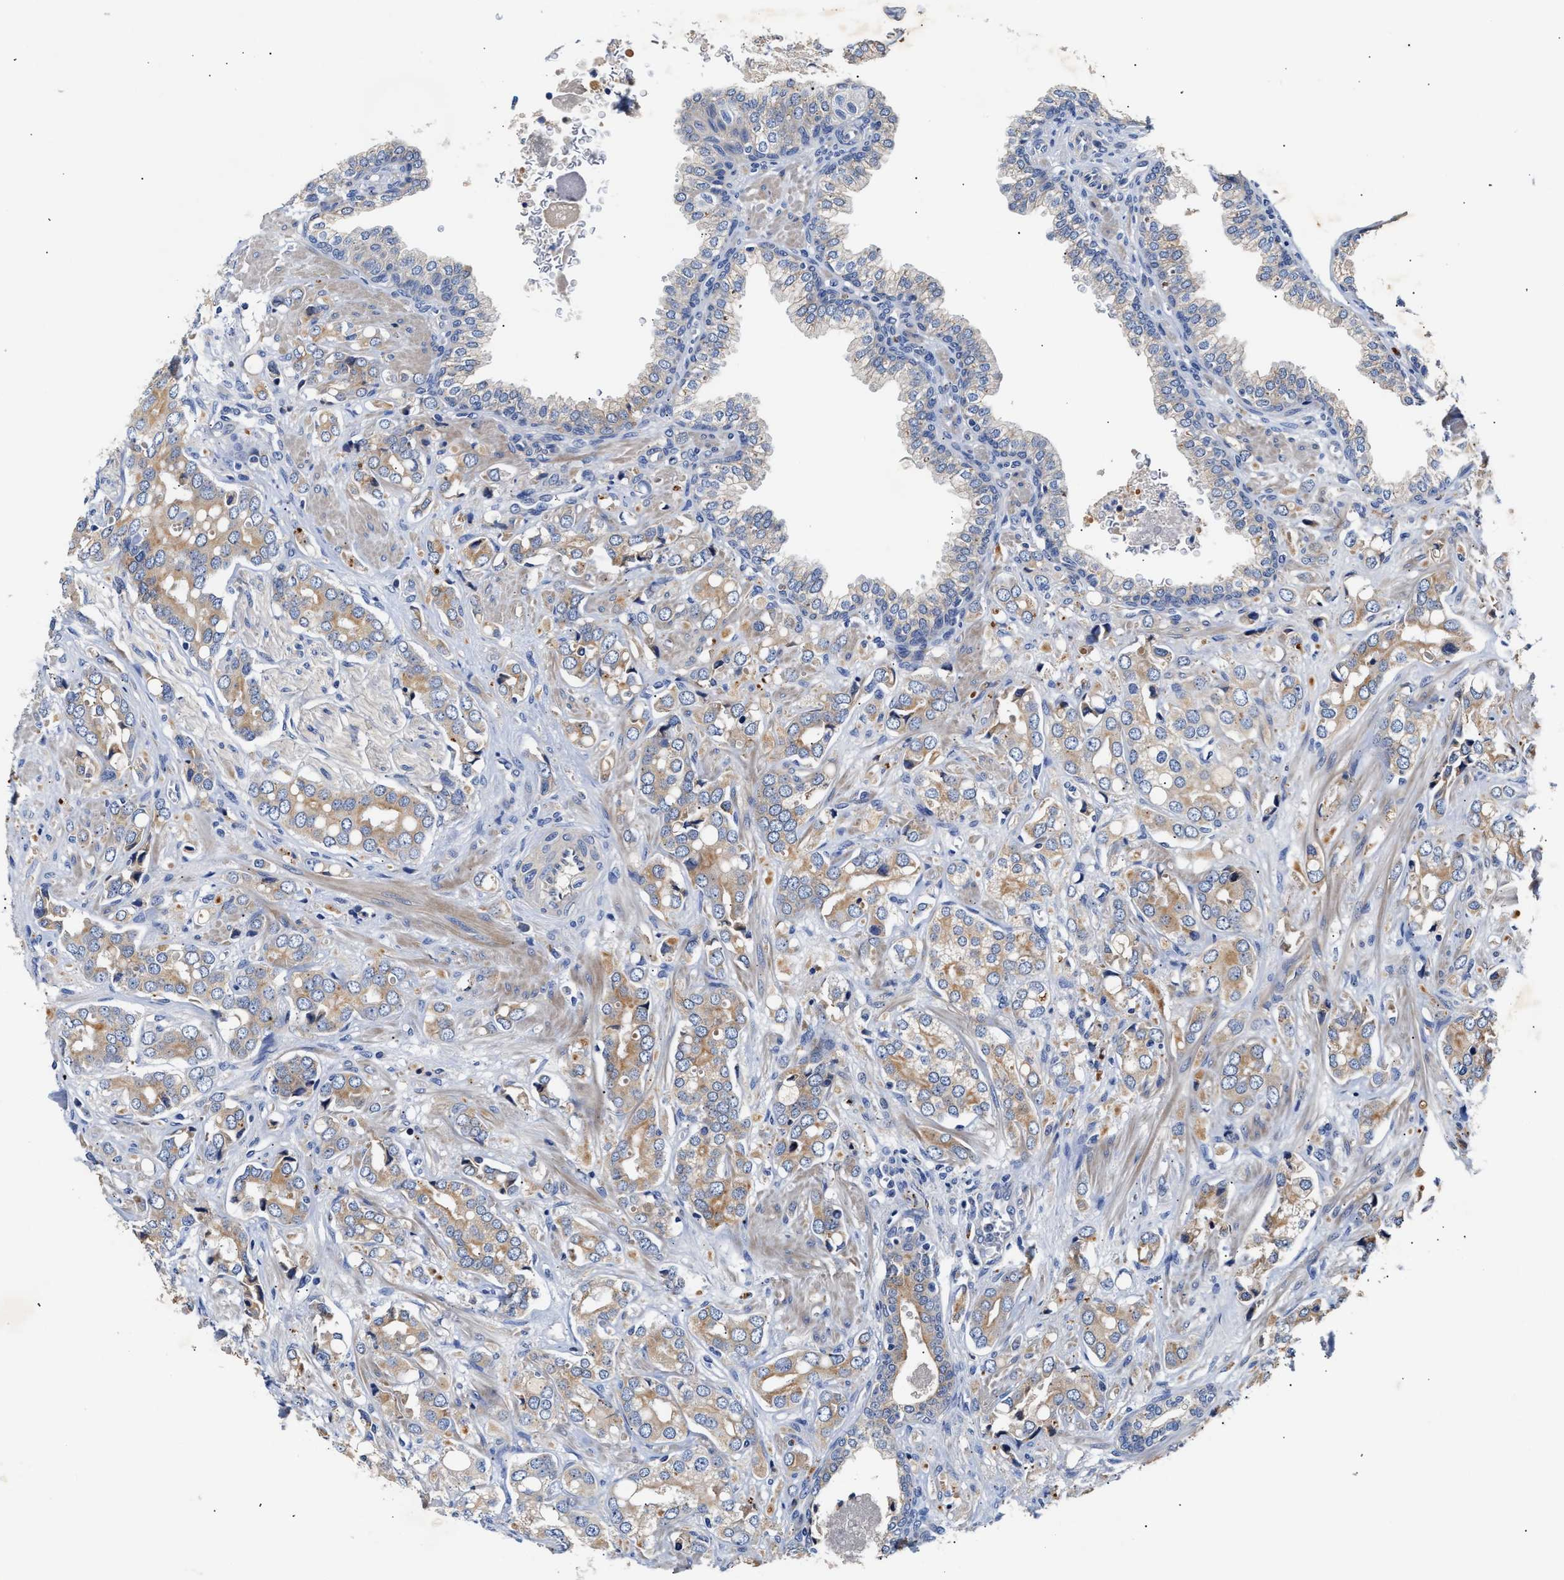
{"staining": {"intensity": "weak", "quantity": ">75%", "location": "cytoplasmic/membranous"}, "tissue": "prostate cancer", "cell_type": "Tumor cells", "image_type": "cancer", "snomed": [{"axis": "morphology", "description": "Adenocarcinoma, High grade"}, {"axis": "topography", "description": "Prostate"}], "caption": "Approximately >75% of tumor cells in human prostate high-grade adenocarcinoma show weak cytoplasmic/membranous protein staining as visualized by brown immunohistochemical staining.", "gene": "CCDC146", "patient": {"sex": "male", "age": 52}}